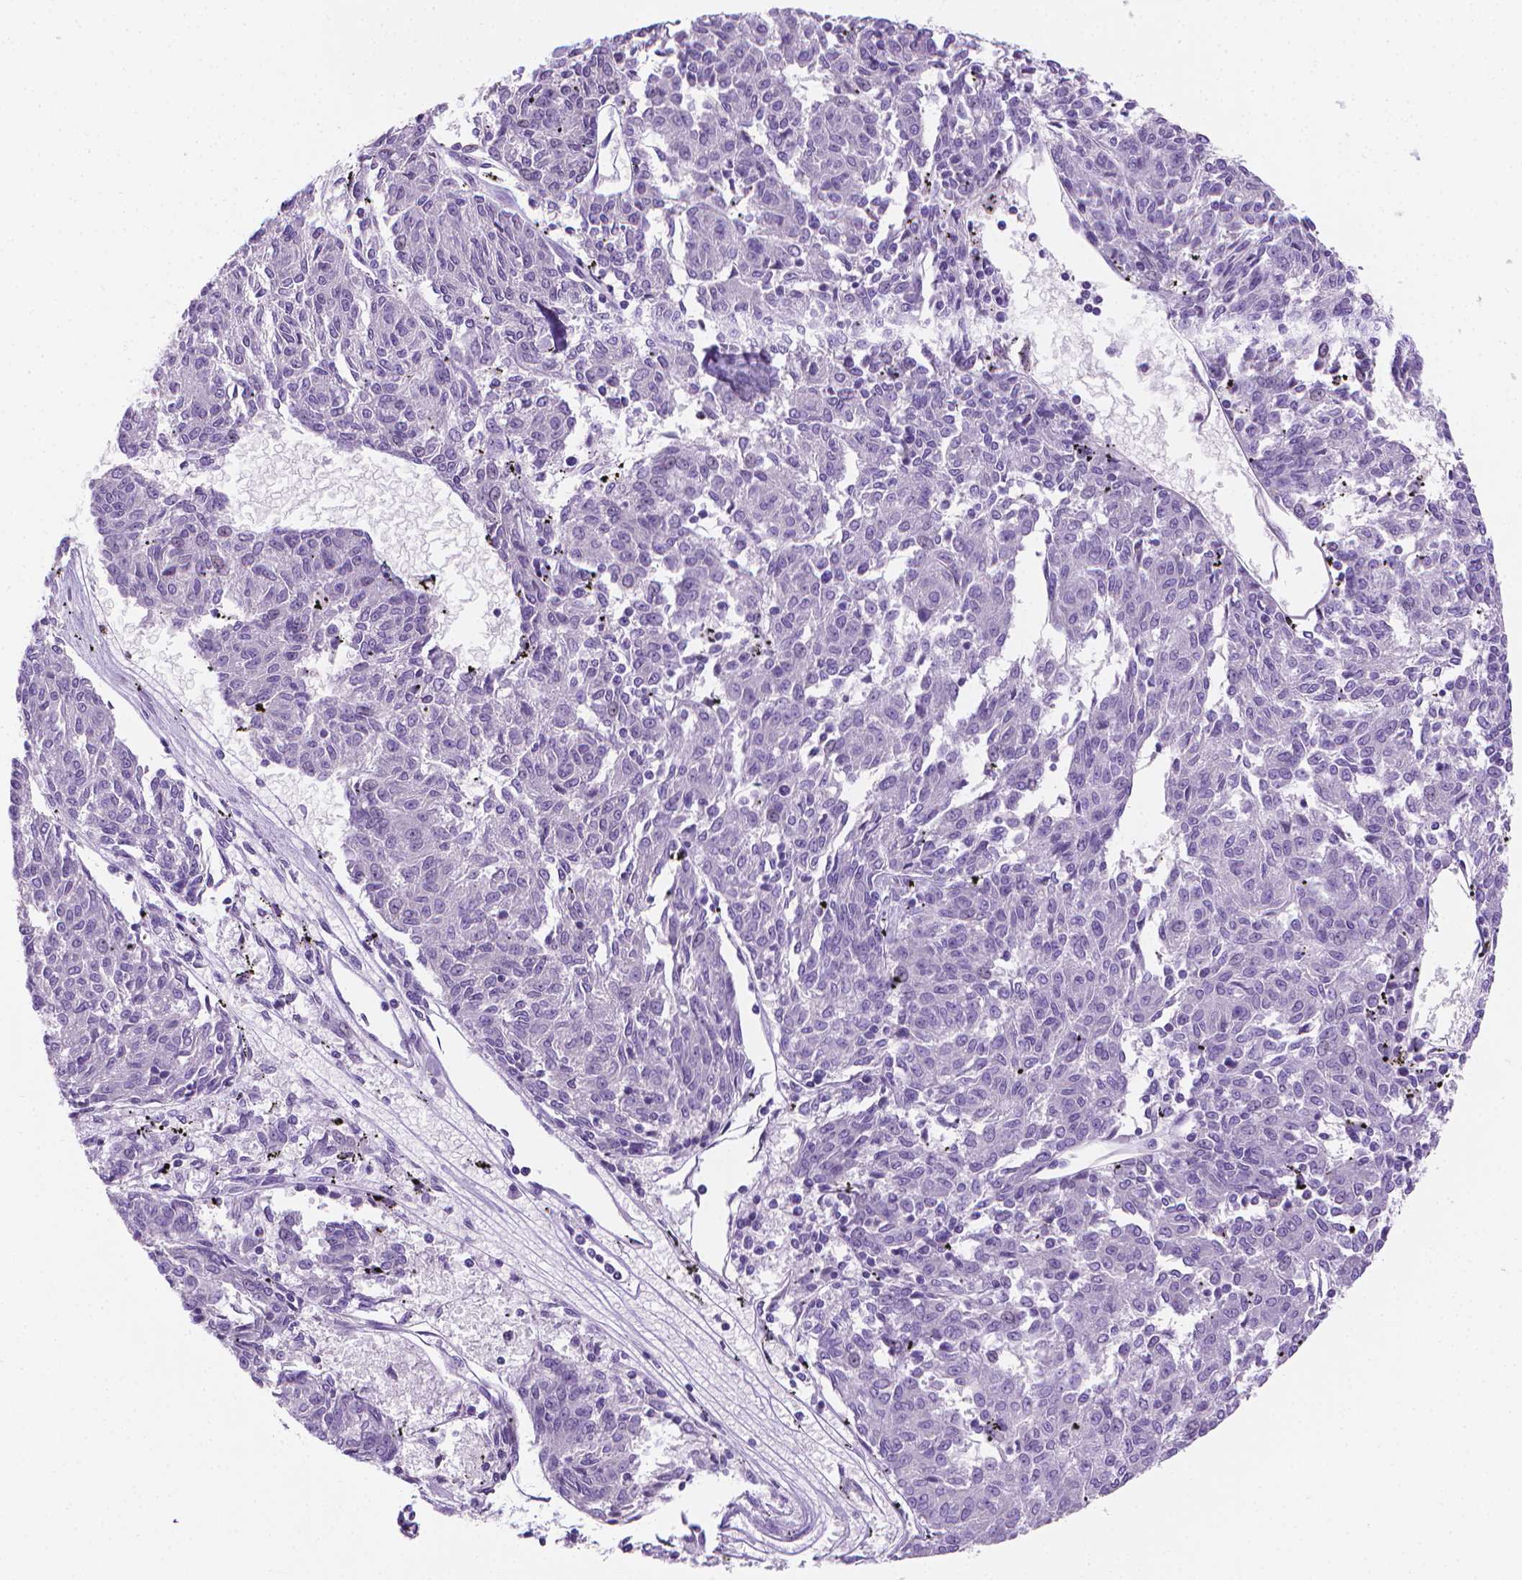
{"staining": {"intensity": "negative", "quantity": "none", "location": "none"}, "tissue": "melanoma", "cell_type": "Tumor cells", "image_type": "cancer", "snomed": [{"axis": "morphology", "description": "Malignant melanoma, NOS"}, {"axis": "topography", "description": "Skin"}], "caption": "A histopathology image of human melanoma is negative for staining in tumor cells.", "gene": "FASN", "patient": {"sex": "female", "age": 72}}